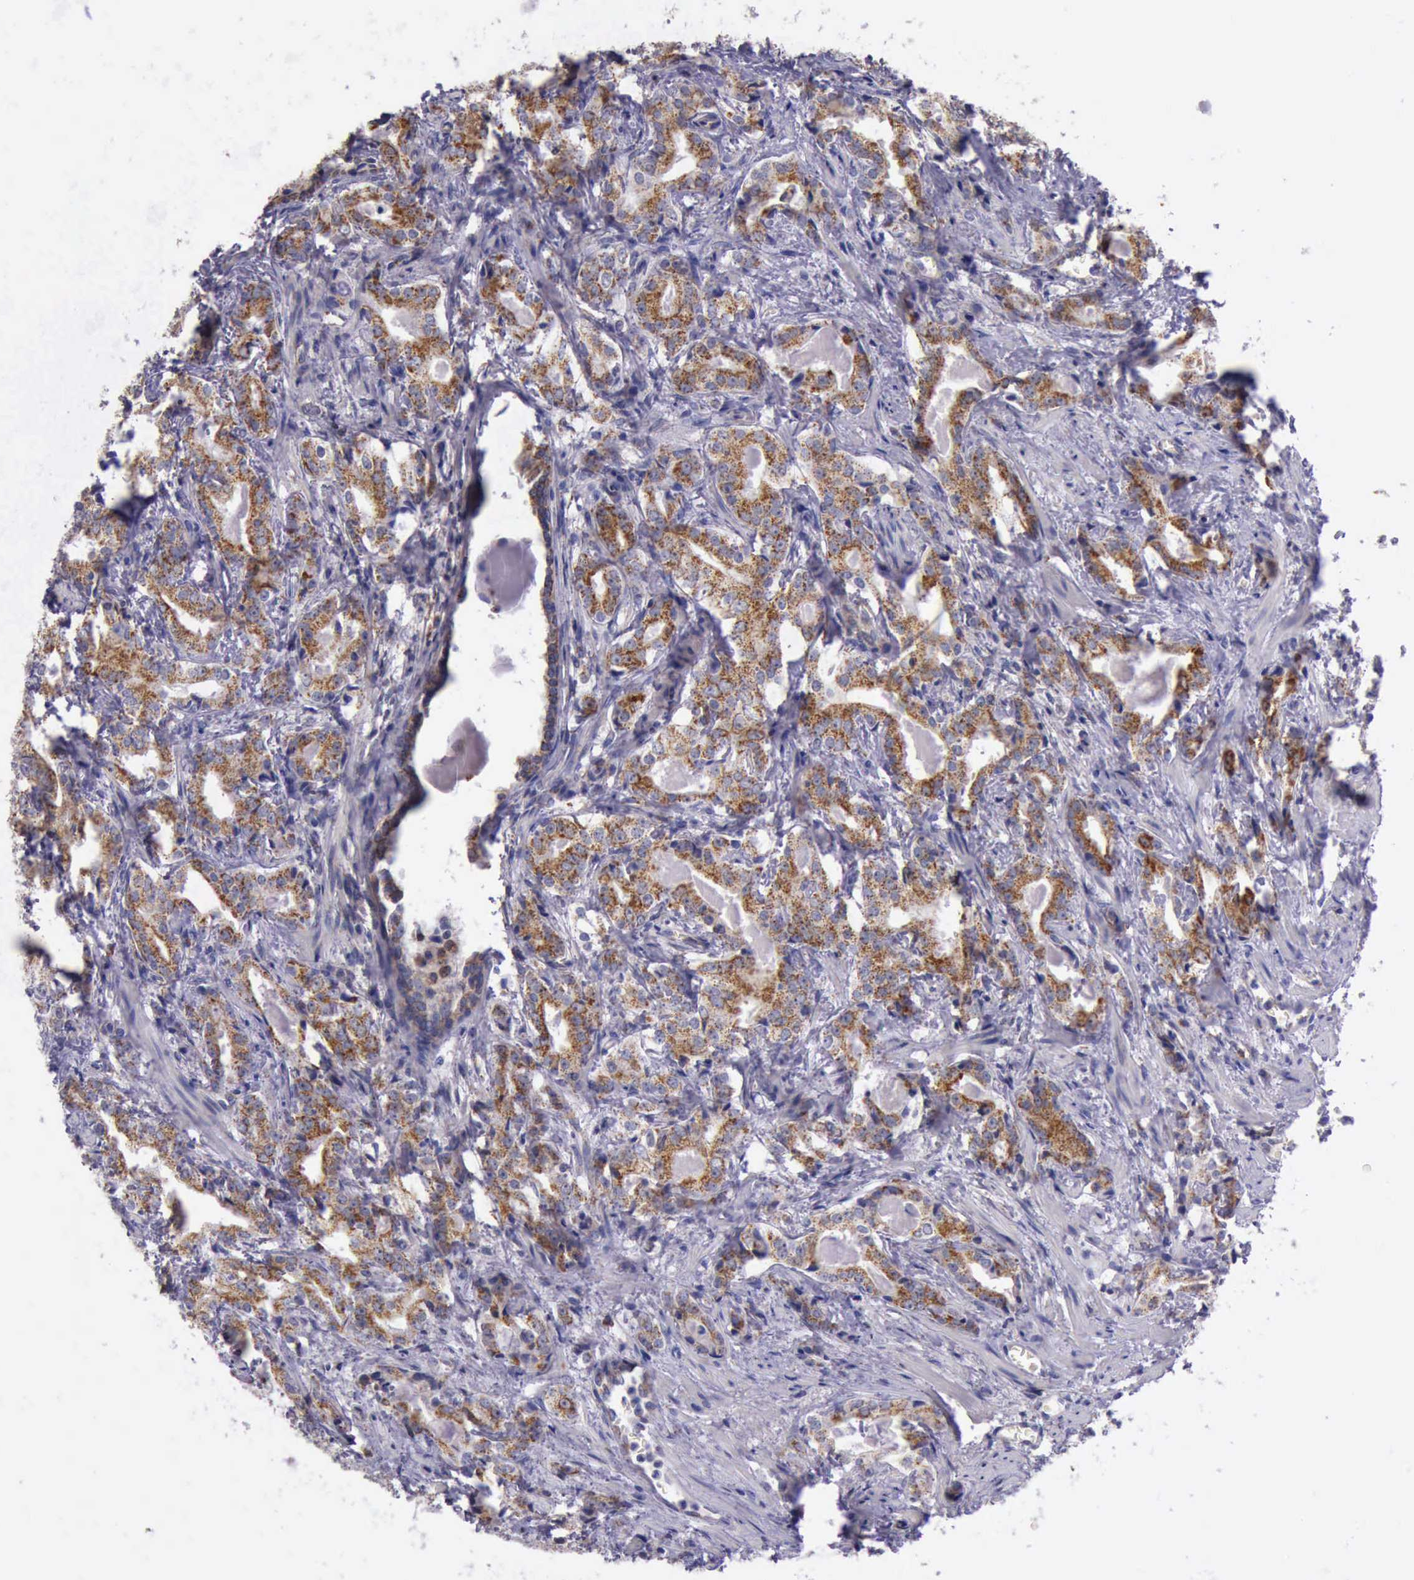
{"staining": {"intensity": "strong", "quantity": ">75%", "location": "cytoplasmic/membranous"}, "tissue": "prostate cancer", "cell_type": "Tumor cells", "image_type": "cancer", "snomed": [{"axis": "morphology", "description": "Adenocarcinoma, Medium grade"}, {"axis": "topography", "description": "Prostate"}], "caption": "Strong cytoplasmic/membranous protein positivity is identified in approximately >75% of tumor cells in prostate cancer (medium-grade adenocarcinoma). The protein of interest is shown in brown color, while the nuclei are stained blue.", "gene": "TXN2", "patient": {"sex": "male", "age": 64}}